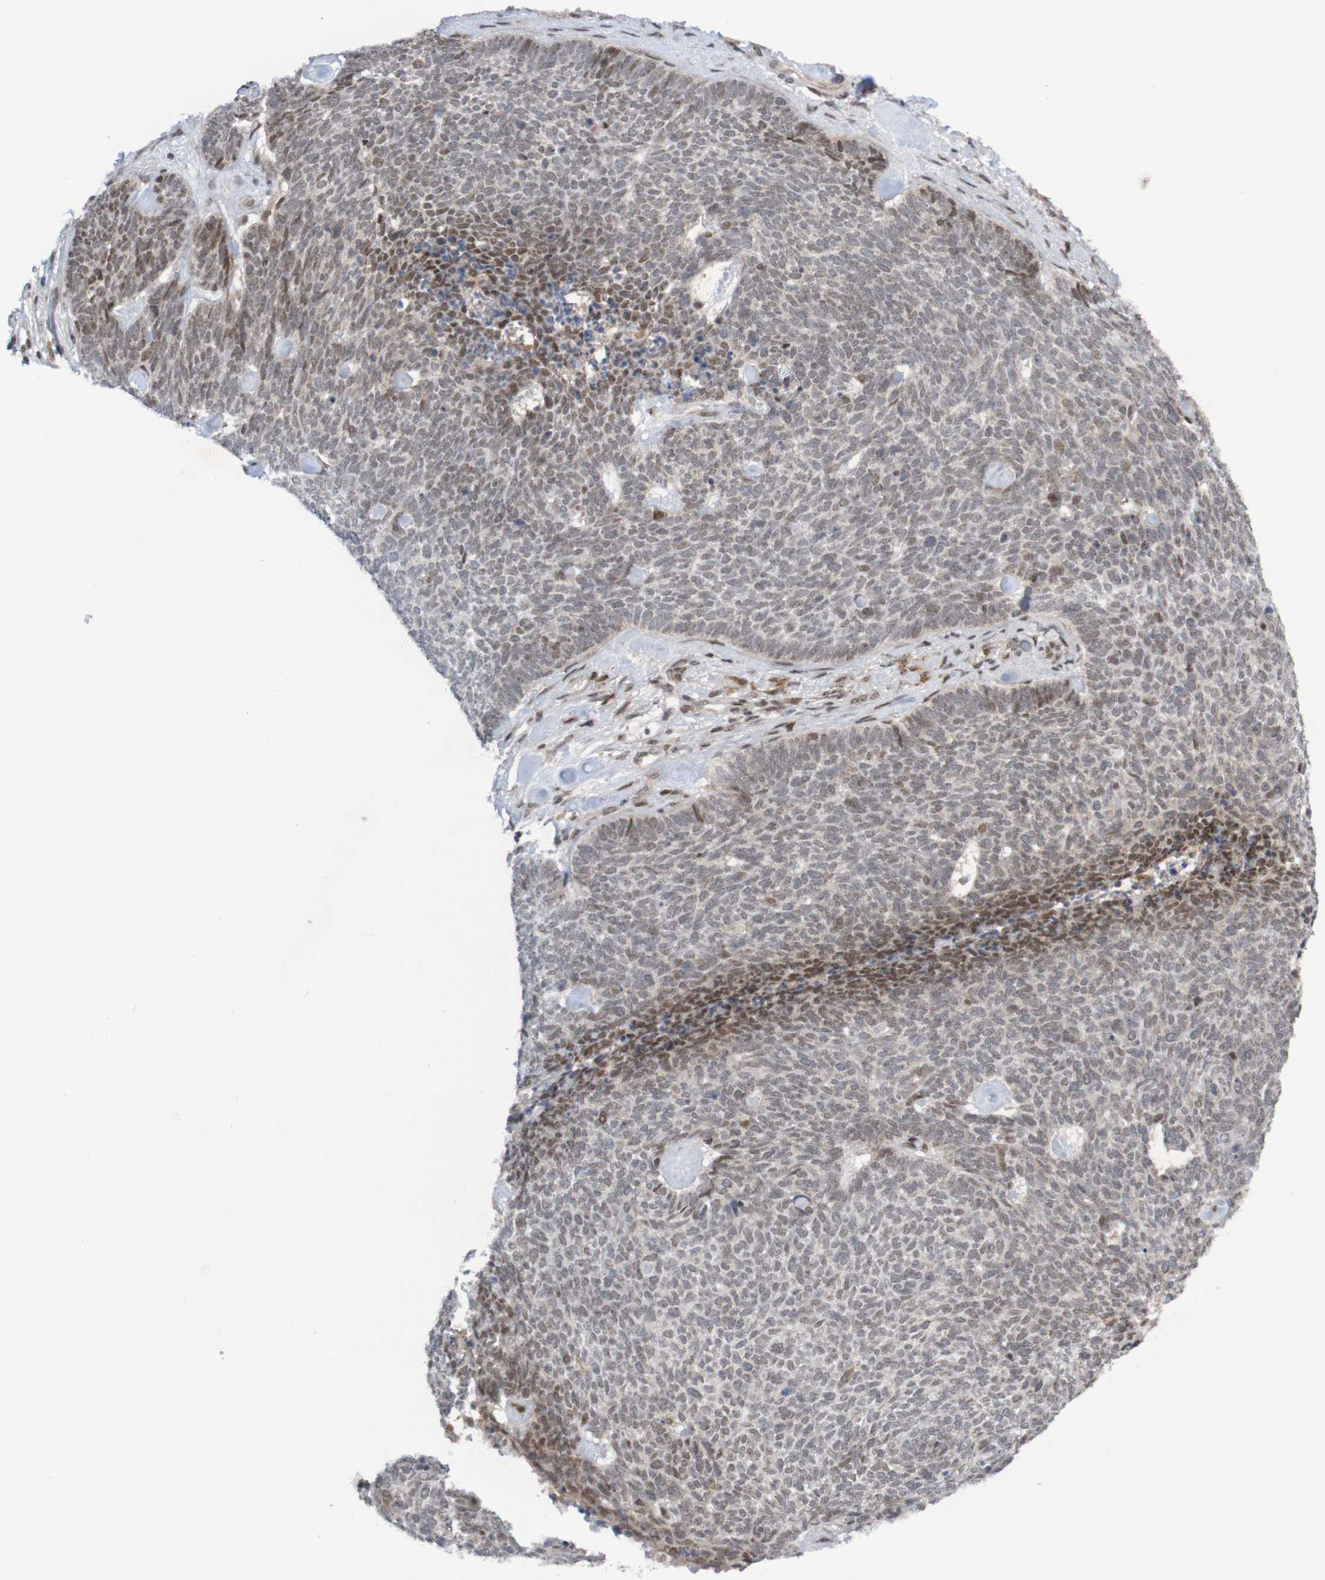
{"staining": {"intensity": "weak", "quantity": ">75%", "location": "nuclear"}, "tissue": "skin cancer", "cell_type": "Tumor cells", "image_type": "cancer", "snomed": [{"axis": "morphology", "description": "Basal cell carcinoma"}, {"axis": "topography", "description": "Skin"}], "caption": "The immunohistochemical stain highlights weak nuclear staining in tumor cells of skin cancer tissue. The staining was performed using DAB to visualize the protein expression in brown, while the nuclei were stained in blue with hematoxylin (Magnification: 20x).", "gene": "ITLN1", "patient": {"sex": "female", "age": 84}}